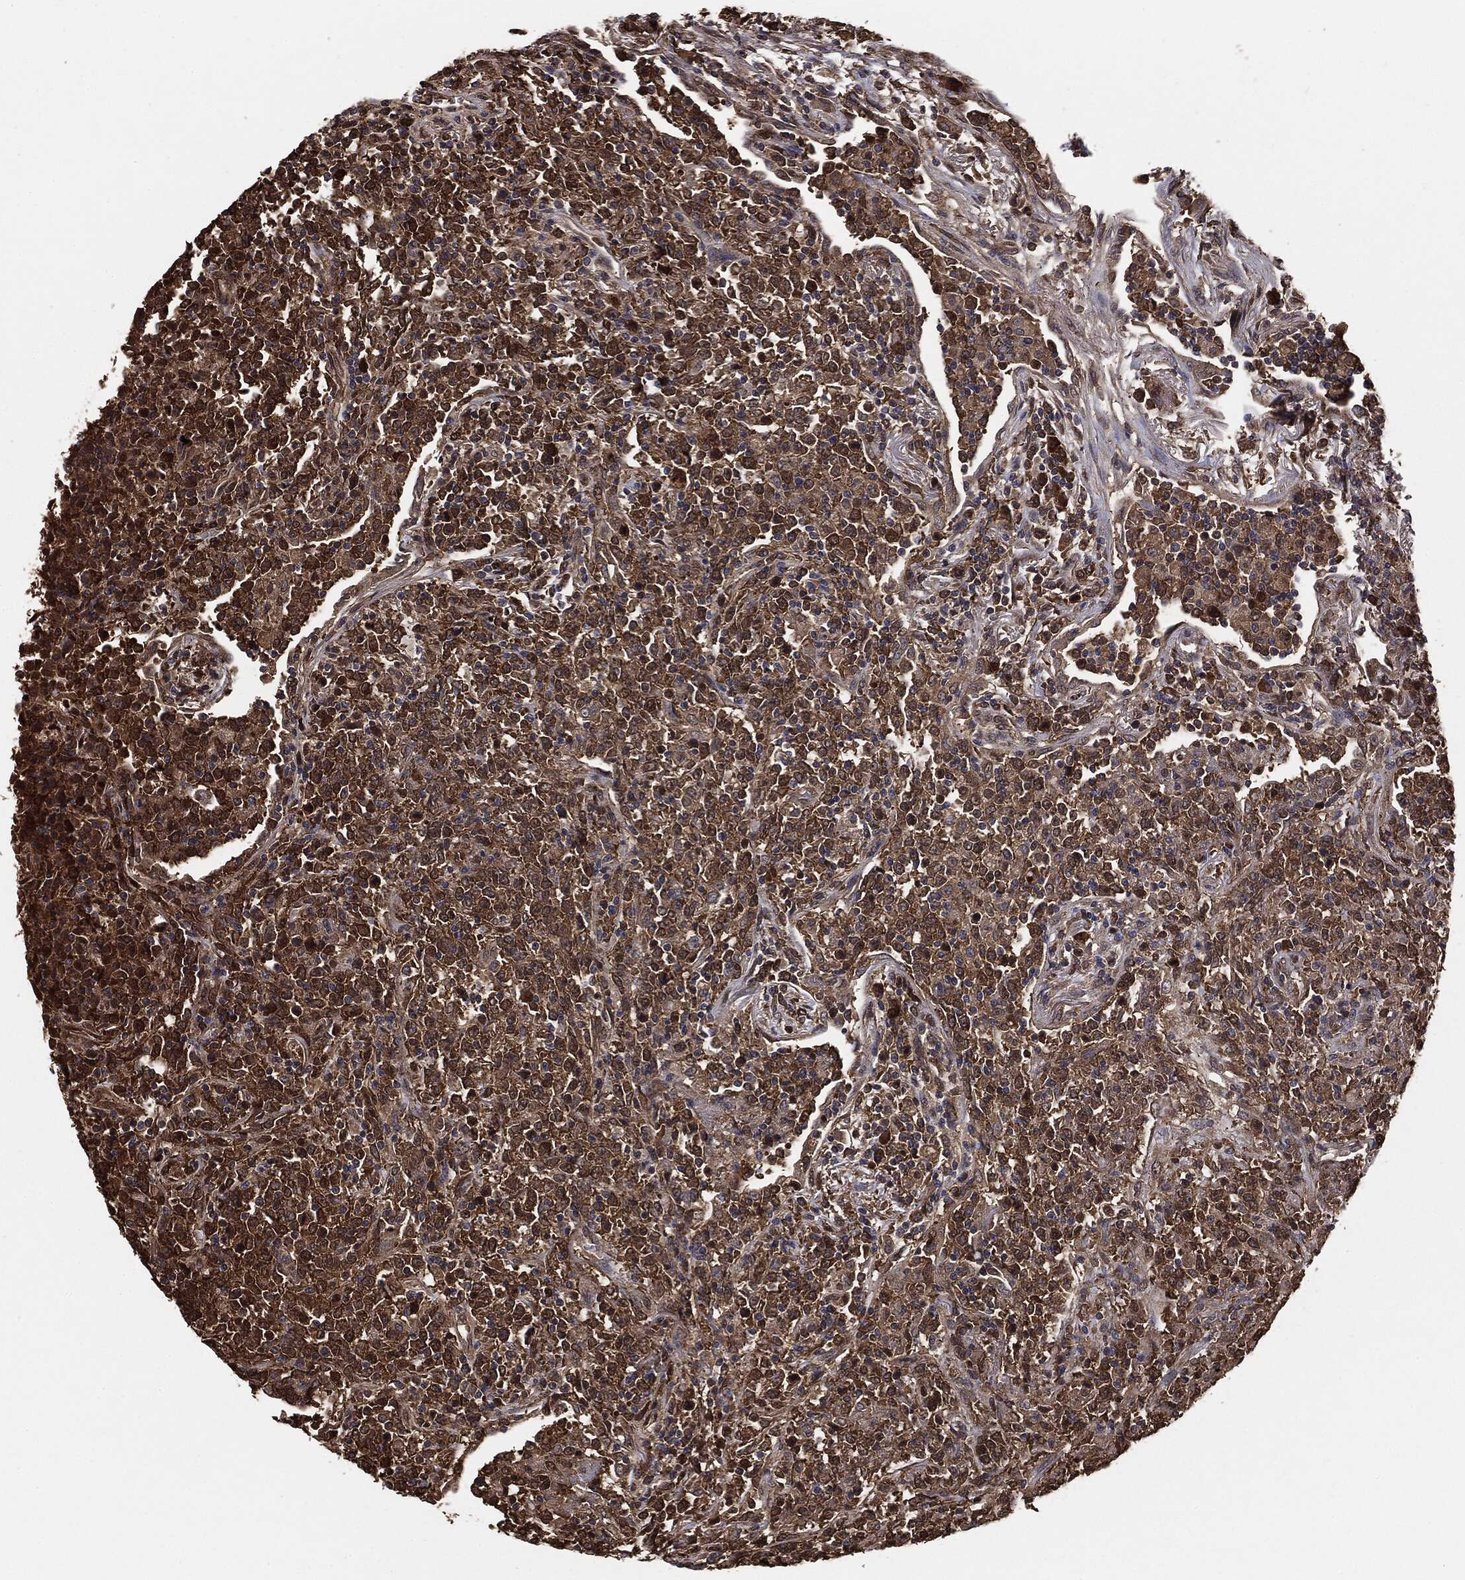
{"staining": {"intensity": "strong", "quantity": ">75%", "location": "cytoplasmic/membranous"}, "tissue": "lymphoma", "cell_type": "Tumor cells", "image_type": "cancer", "snomed": [{"axis": "morphology", "description": "Malignant lymphoma, non-Hodgkin's type, High grade"}, {"axis": "topography", "description": "Lung"}], "caption": "Immunohistochemistry photomicrograph of neoplastic tissue: human high-grade malignant lymphoma, non-Hodgkin's type stained using immunohistochemistry (IHC) reveals high levels of strong protein expression localized specifically in the cytoplasmic/membranous of tumor cells, appearing as a cytoplasmic/membranous brown color.", "gene": "NME1", "patient": {"sex": "male", "age": 79}}